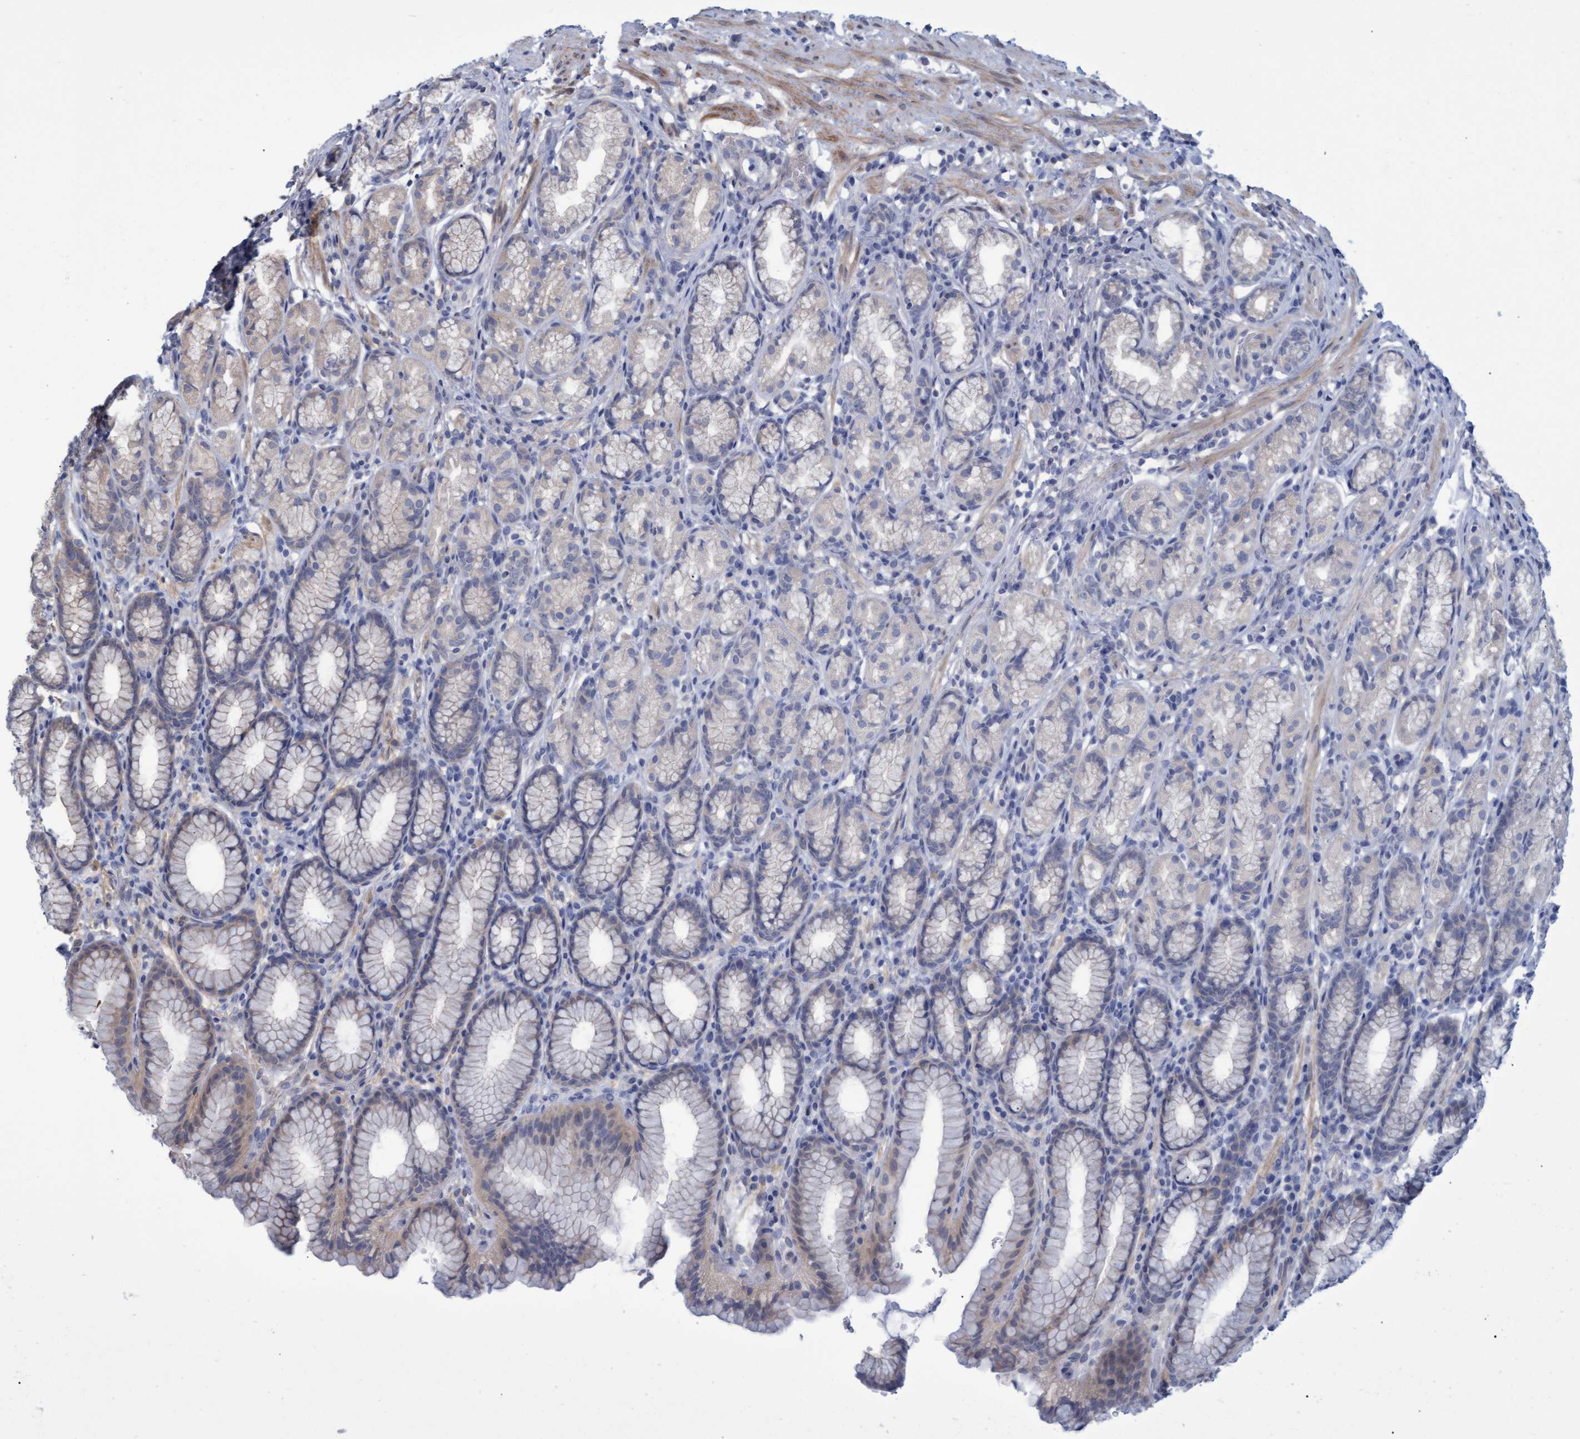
{"staining": {"intensity": "negative", "quantity": "none", "location": "none"}, "tissue": "stomach", "cell_type": "Glandular cells", "image_type": "normal", "snomed": [{"axis": "morphology", "description": "Normal tissue, NOS"}, {"axis": "topography", "description": "Stomach"}], "caption": "Immunohistochemistry image of normal stomach stained for a protein (brown), which shows no expression in glandular cells. (IHC, brightfield microscopy, high magnification).", "gene": "NAA15", "patient": {"sex": "male", "age": 42}}